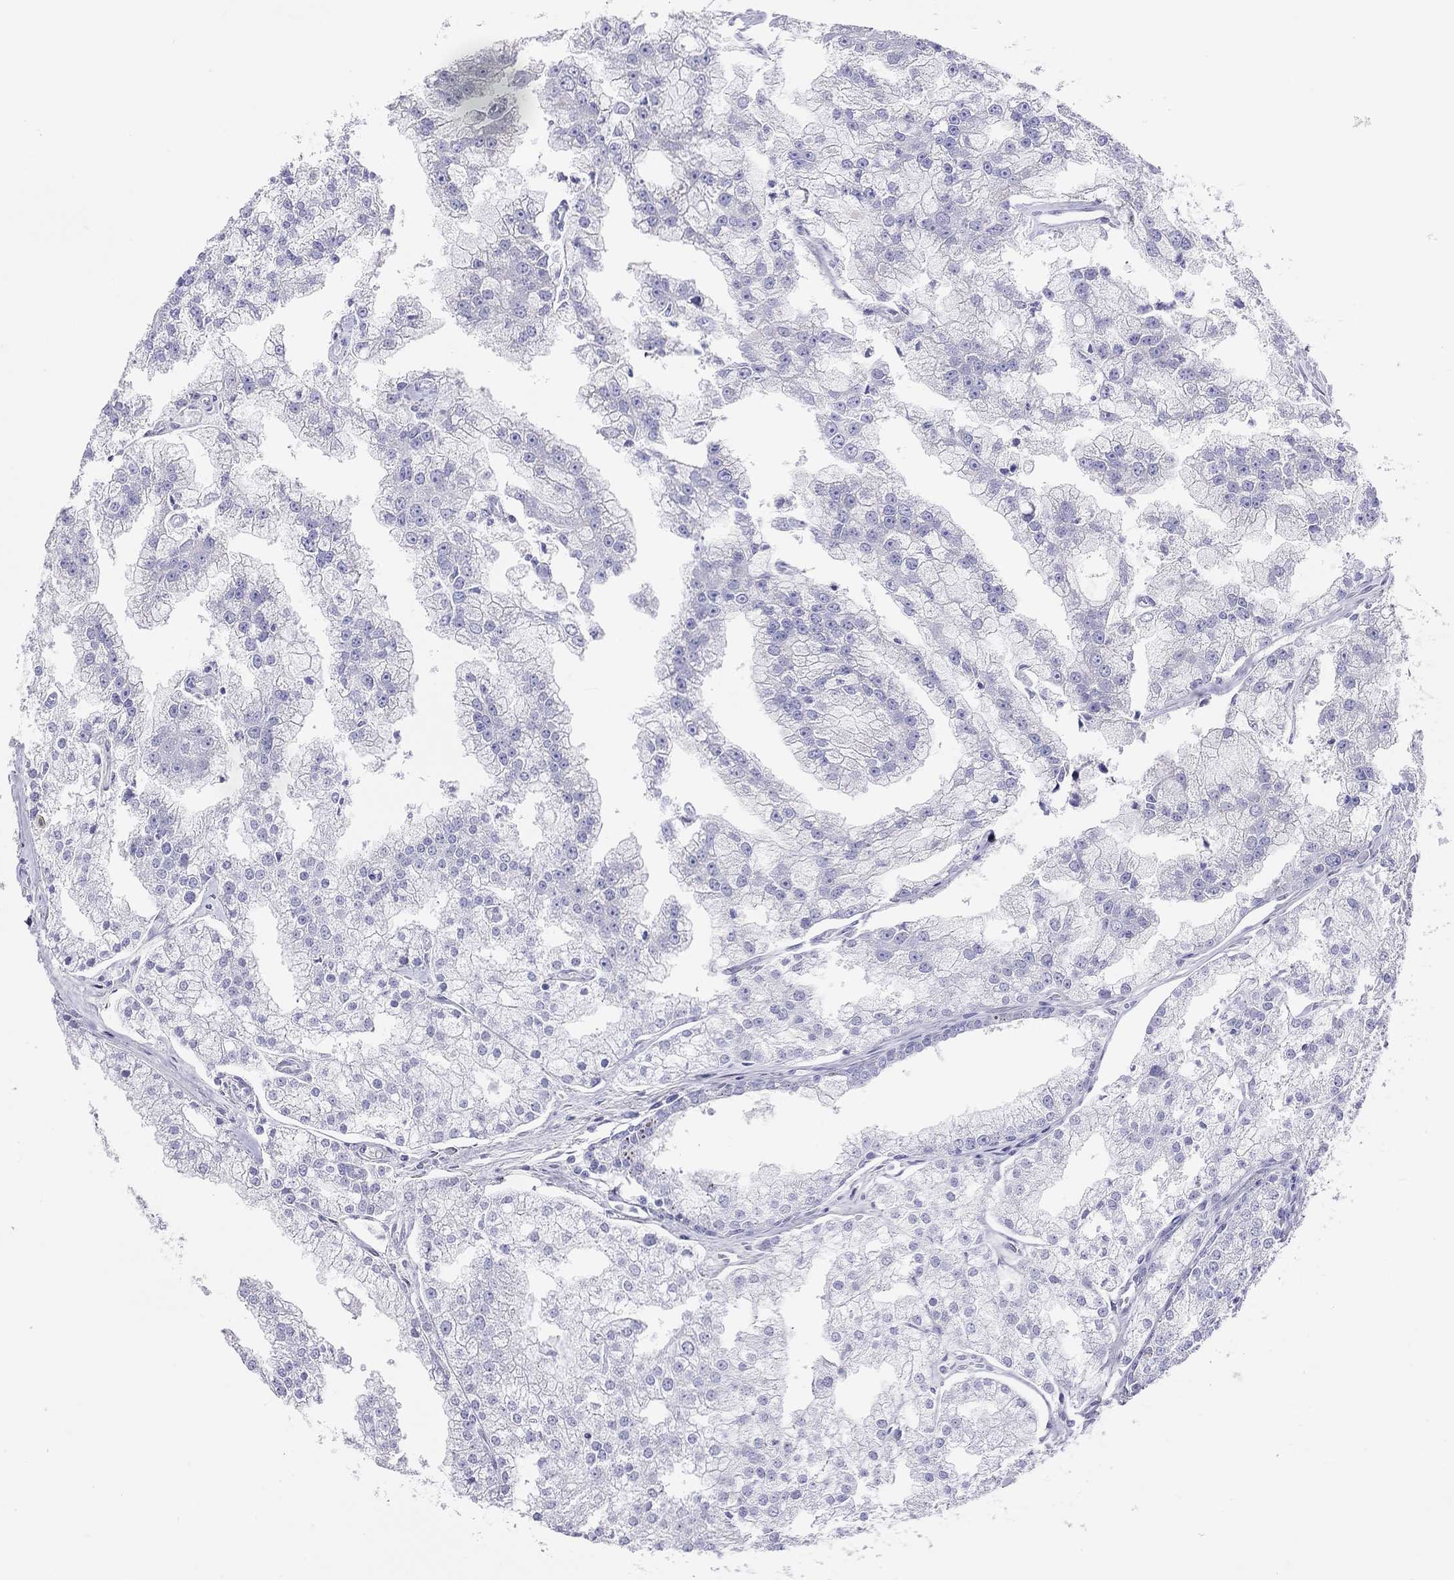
{"staining": {"intensity": "negative", "quantity": "none", "location": "none"}, "tissue": "prostate cancer", "cell_type": "Tumor cells", "image_type": "cancer", "snomed": [{"axis": "morphology", "description": "Adenocarcinoma, NOS"}, {"axis": "topography", "description": "Prostate"}], "caption": "Immunohistochemistry (IHC) photomicrograph of human prostate adenocarcinoma stained for a protein (brown), which demonstrates no expression in tumor cells.", "gene": "DPY19L2", "patient": {"sex": "male", "age": 70}}